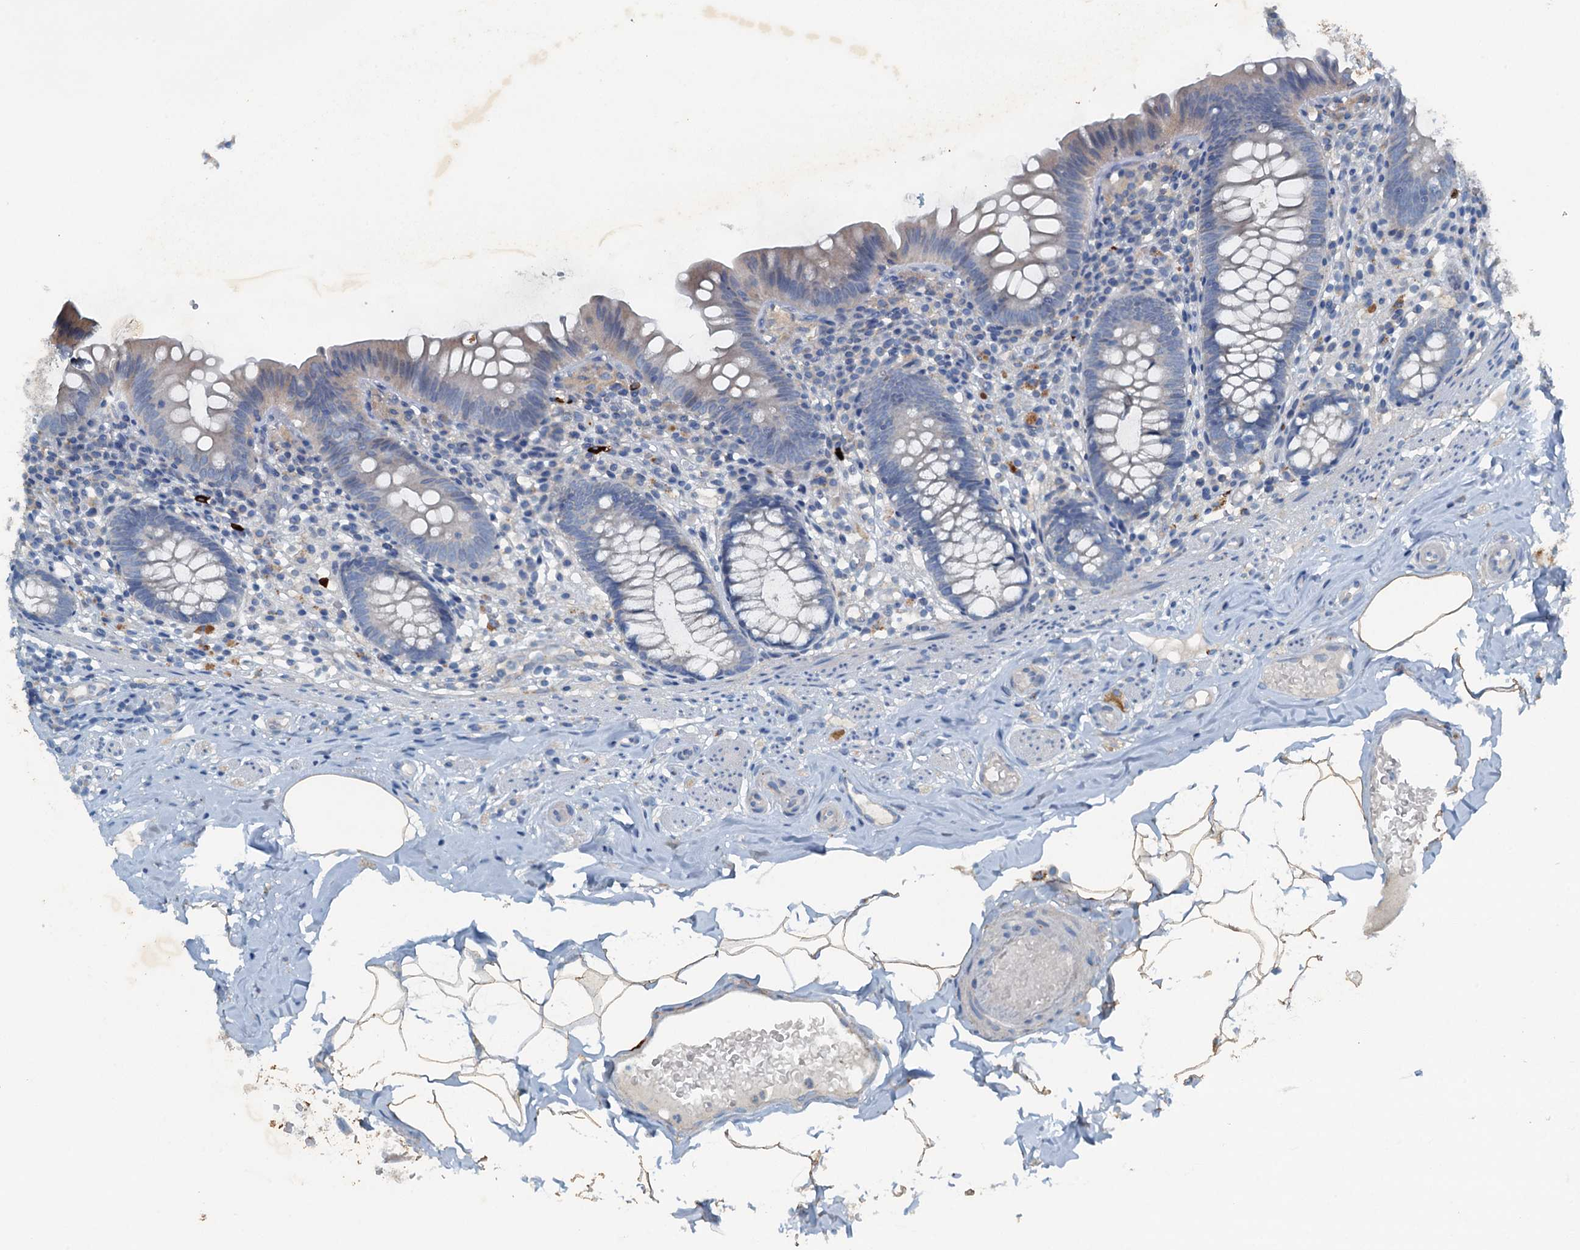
{"staining": {"intensity": "weak", "quantity": "<25%", "location": "cytoplasmic/membranous"}, "tissue": "appendix", "cell_type": "Glandular cells", "image_type": "normal", "snomed": [{"axis": "morphology", "description": "Normal tissue, NOS"}, {"axis": "topography", "description": "Appendix"}], "caption": "Glandular cells are negative for protein expression in benign human appendix.", "gene": "CBLIF", "patient": {"sex": "male", "age": 55}}